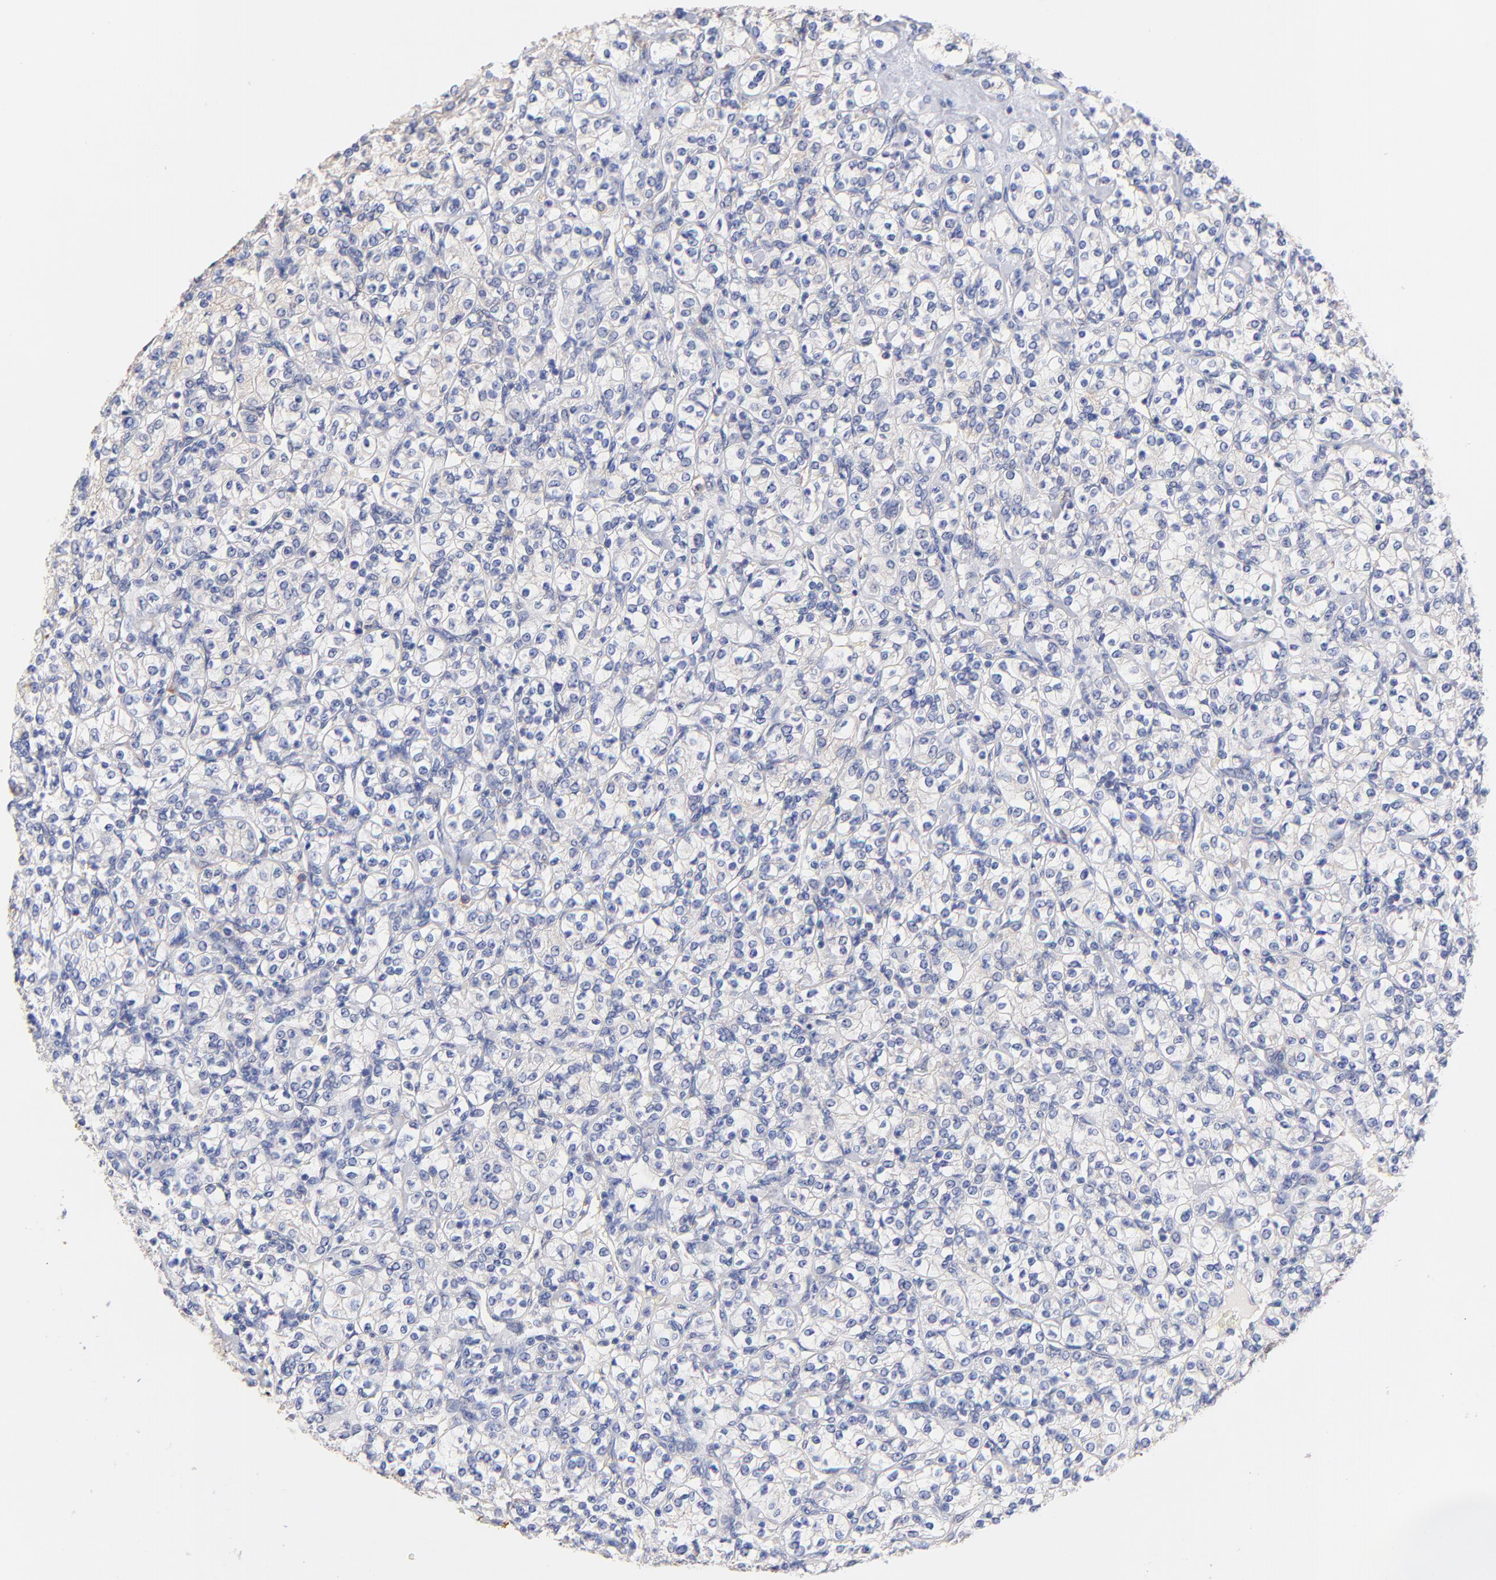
{"staining": {"intensity": "negative", "quantity": "none", "location": "none"}, "tissue": "renal cancer", "cell_type": "Tumor cells", "image_type": "cancer", "snomed": [{"axis": "morphology", "description": "Adenocarcinoma, NOS"}, {"axis": "topography", "description": "Kidney"}], "caption": "The micrograph reveals no staining of tumor cells in adenocarcinoma (renal).", "gene": "TNFRSF13C", "patient": {"sex": "male", "age": 77}}